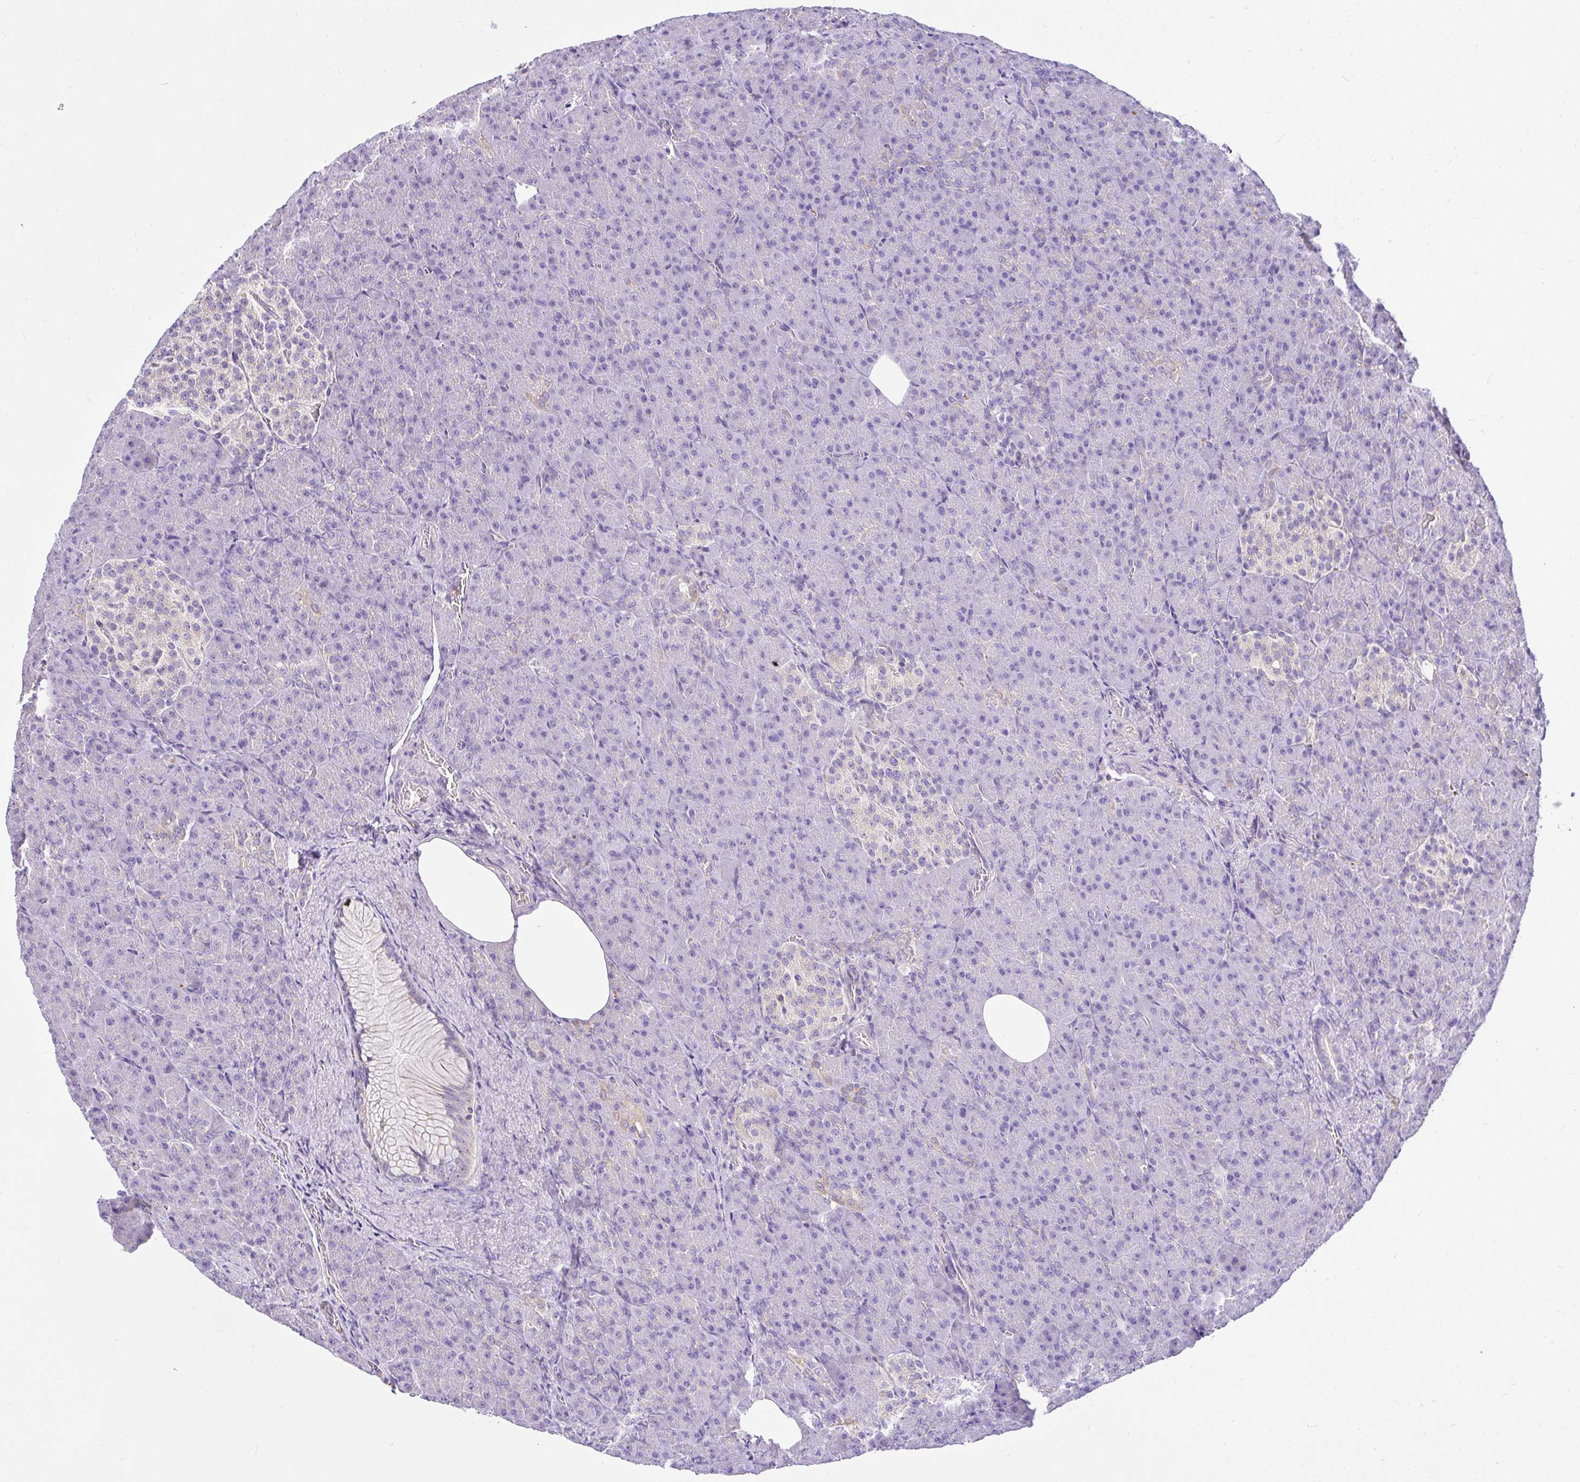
{"staining": {"intensity": "negative", "quantity": "none", "location": "none"}, "tissue": "pancreas", "cell_type": "Exocrine glandular cells", "image_type": "normal", "snomed": [{"axis": "morphology", "description": "Normal tissue, NOS"}, {"axis": "topography", "description": "Pancreas"}], "caption": "Pancreas was stained to show a protein in brown. There is no significant positivity in exocrine glandular cells. (Immunohistochemistry, brightfield microscopy, high magnification).", "gene": "CCDC142", "patient": {"sex": "female", "age": 74}}